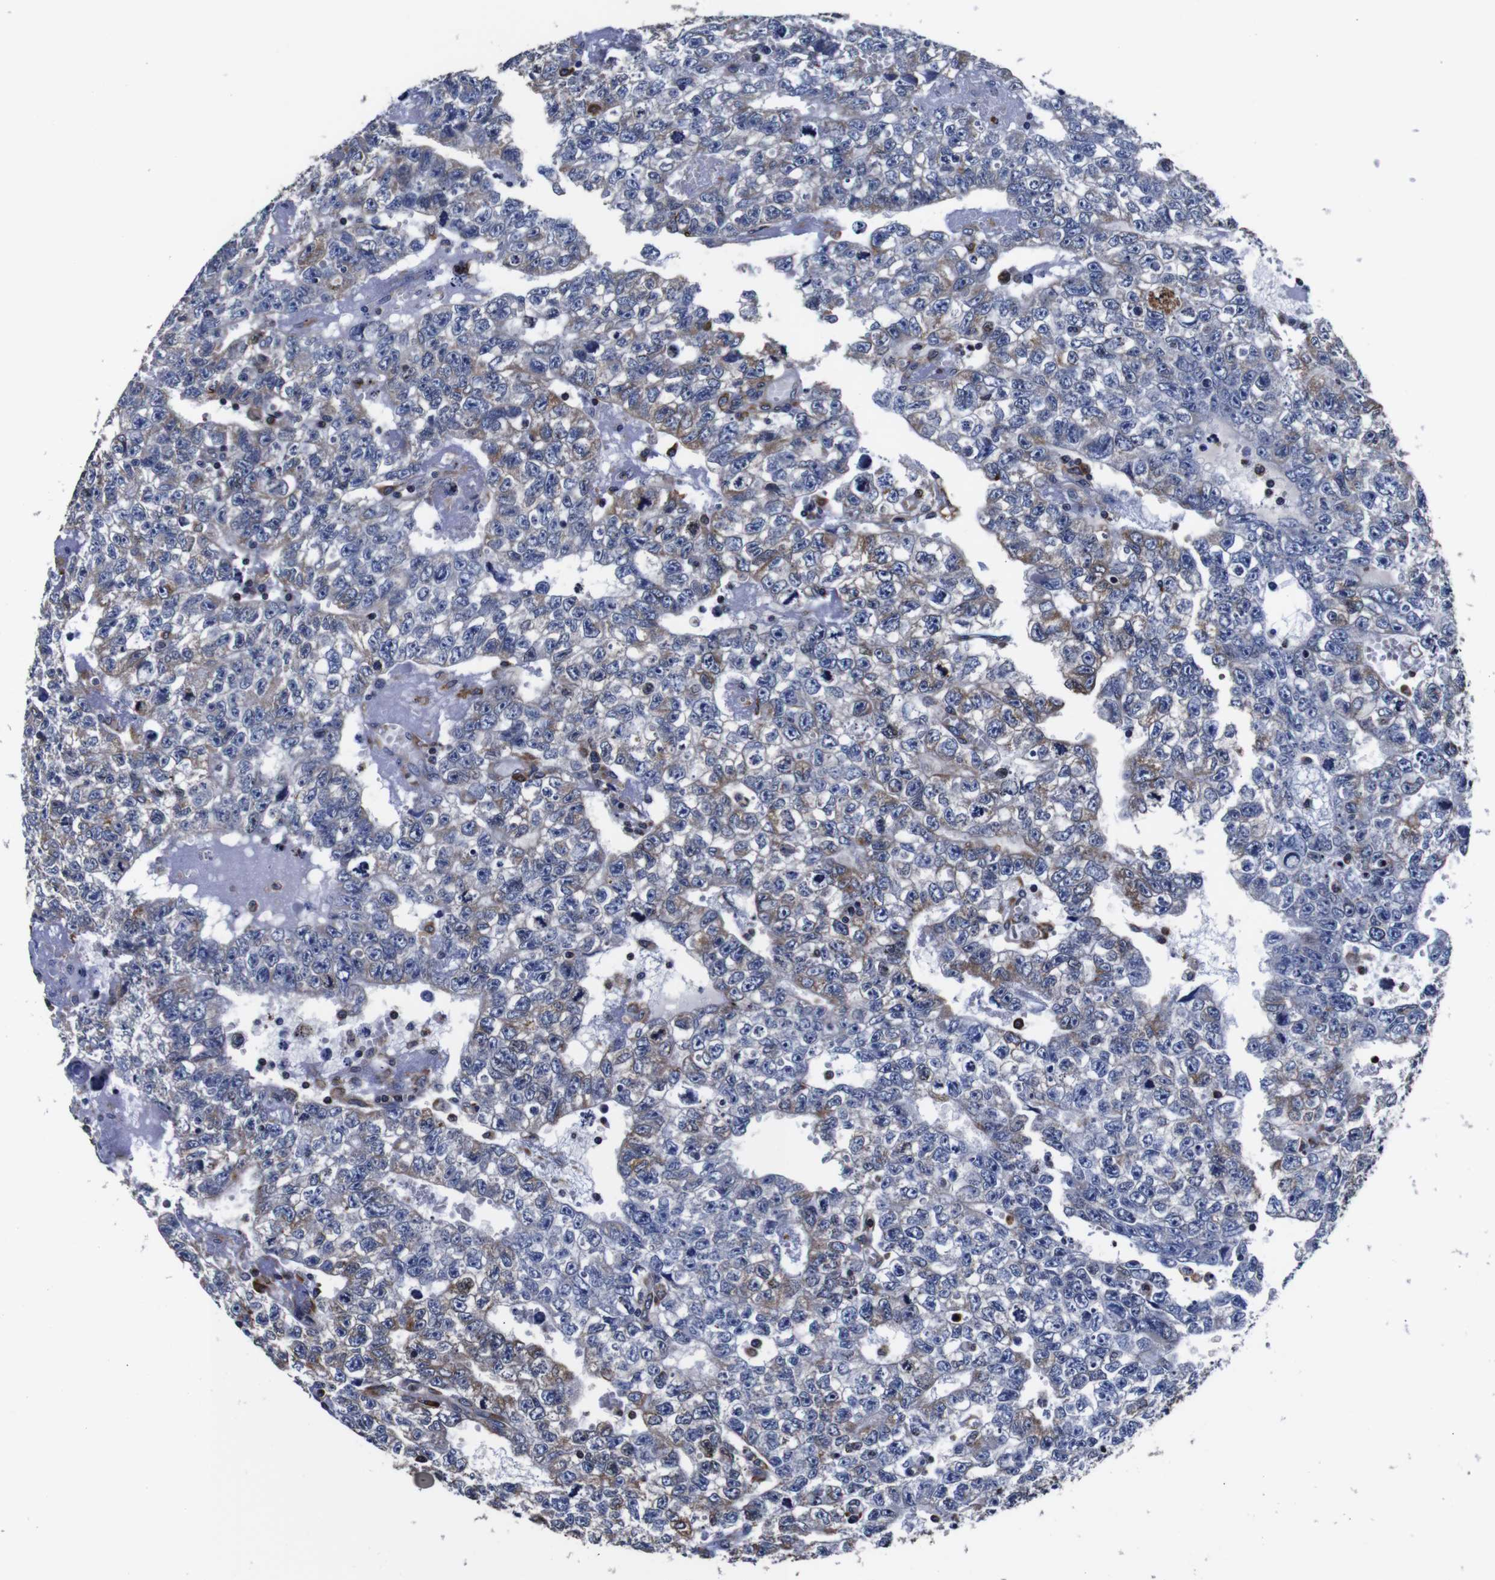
{"staining": {"intensity": "weak", "quantity": "<25%", "location": "cytoplasmic/membranous"}, "tissue": "testis cancer", "cell_type": "Tumor cells", "image_type": "cancer", "snomed": [{"axis": "morphology", "description": "Seminoma, NOS"}, {"axis": "morphology", "description": "Carcinoma, Embryonal, NOS"}, {"axis": "topography", "description": "Testis"}], "caption": "High magnification brightfield microscopy of testis cancer (seminoma) stained with DAB (3,3'-diaminobenzidine) (brown) and counterstained with hematoxylin (blue): tumor cells show no significant positivity.", "gene": "PPIB", "patient": {"sex": "male", "age": 38}}